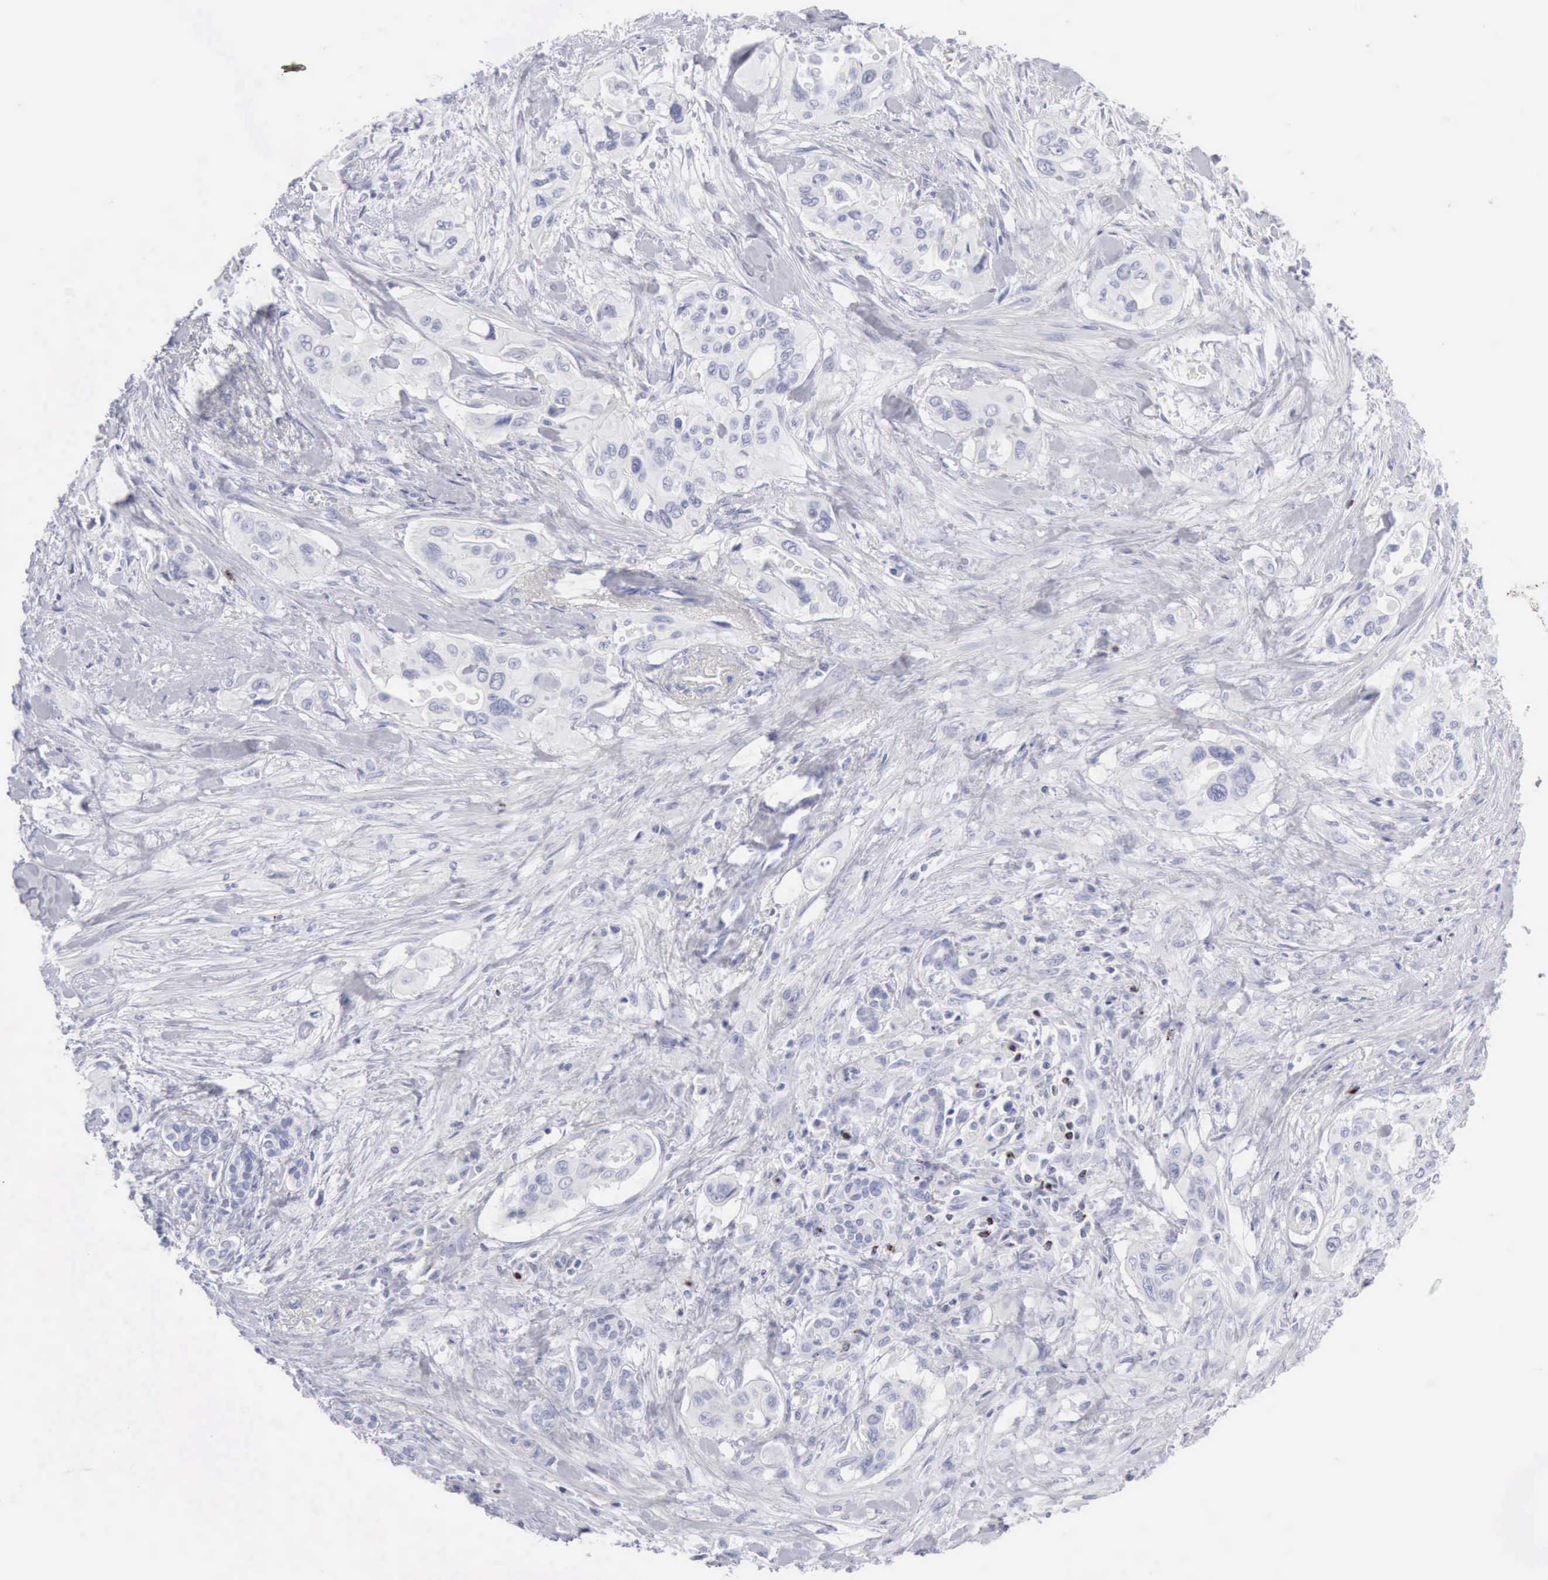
{"staining": {"intensity": "negative", "quantity": "none", "location": "none"}, "tissue": "pancreatic cancer", "cell_type": "Tumor cells", "image_type": "cancer", "snomed": [{"axis": "morphology", "description": "Adenocarcinoma, NOS"}, {"axis": "topography", "description": "Pancreas"}], "caption": "An immunohistochemistry (IHC) micrograph of adenocarcinoma (pancreatic) is shown. There is no staining in tumor cells of adenocarcinoma (pancreatic). (Immunohistochemistry (ihc), brightfield microscopy, high magnification).", "gene": "GZMB", "patient": {"sex": "male", "age": 77}}